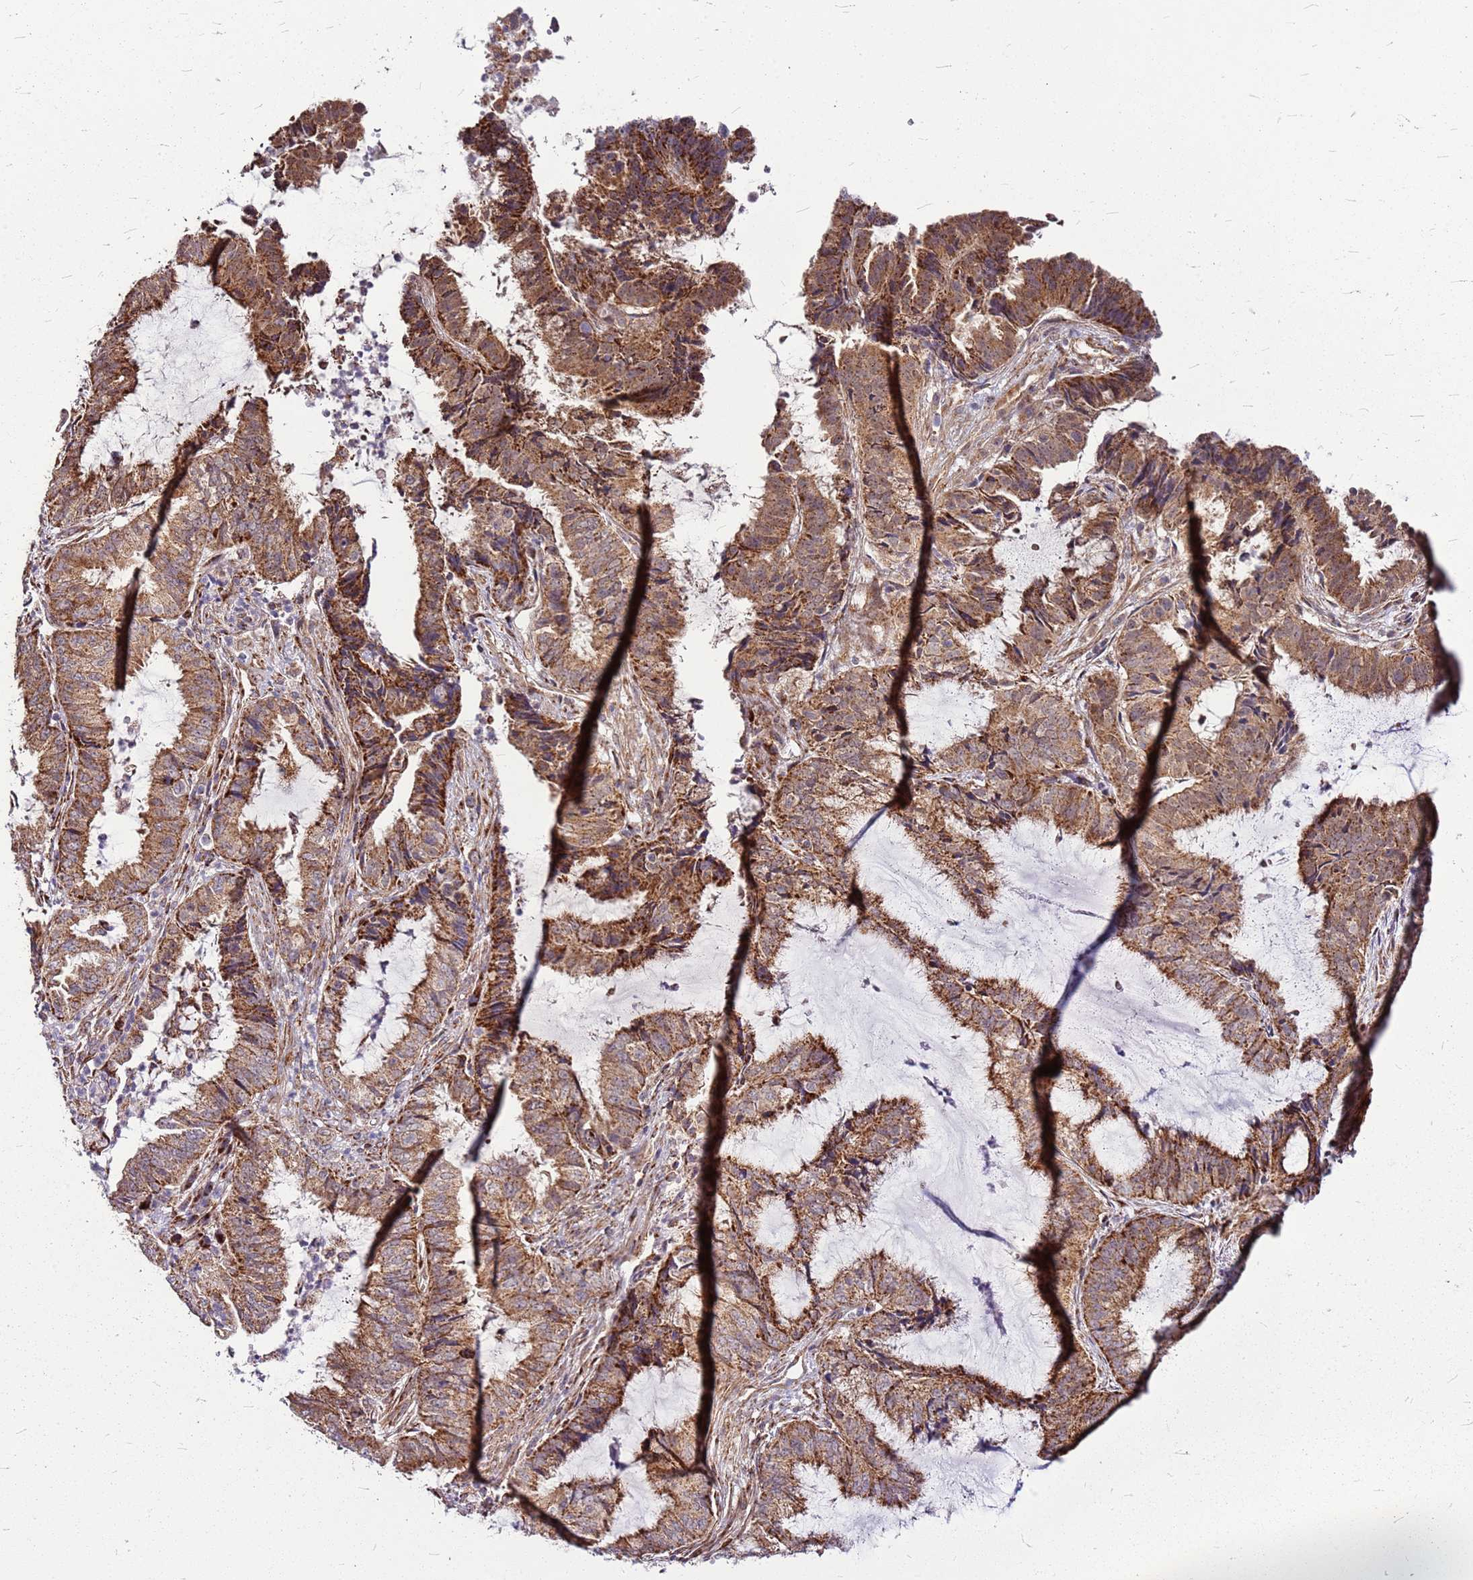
{"staining": {"intensity": "moderate", "quantity": ">75%", "location": "cytoplasmic/membranous"}, "tissue": "endometrial cancer", "cell_type": "Tumor cells", "image_type": "cancer", "snomed": [{"axis": "morphology", "description": "Adenocarcinoma, NOS"}, {"axis": "topography", "description": "Endometrium"}], "caption": "Moderate cytoplasmic/membranous expression is seen in approximately >75% of tumor cells in endometrial cancer.", "gene": "OR51T1", "patient": {"sex": "female", "age": 51}}